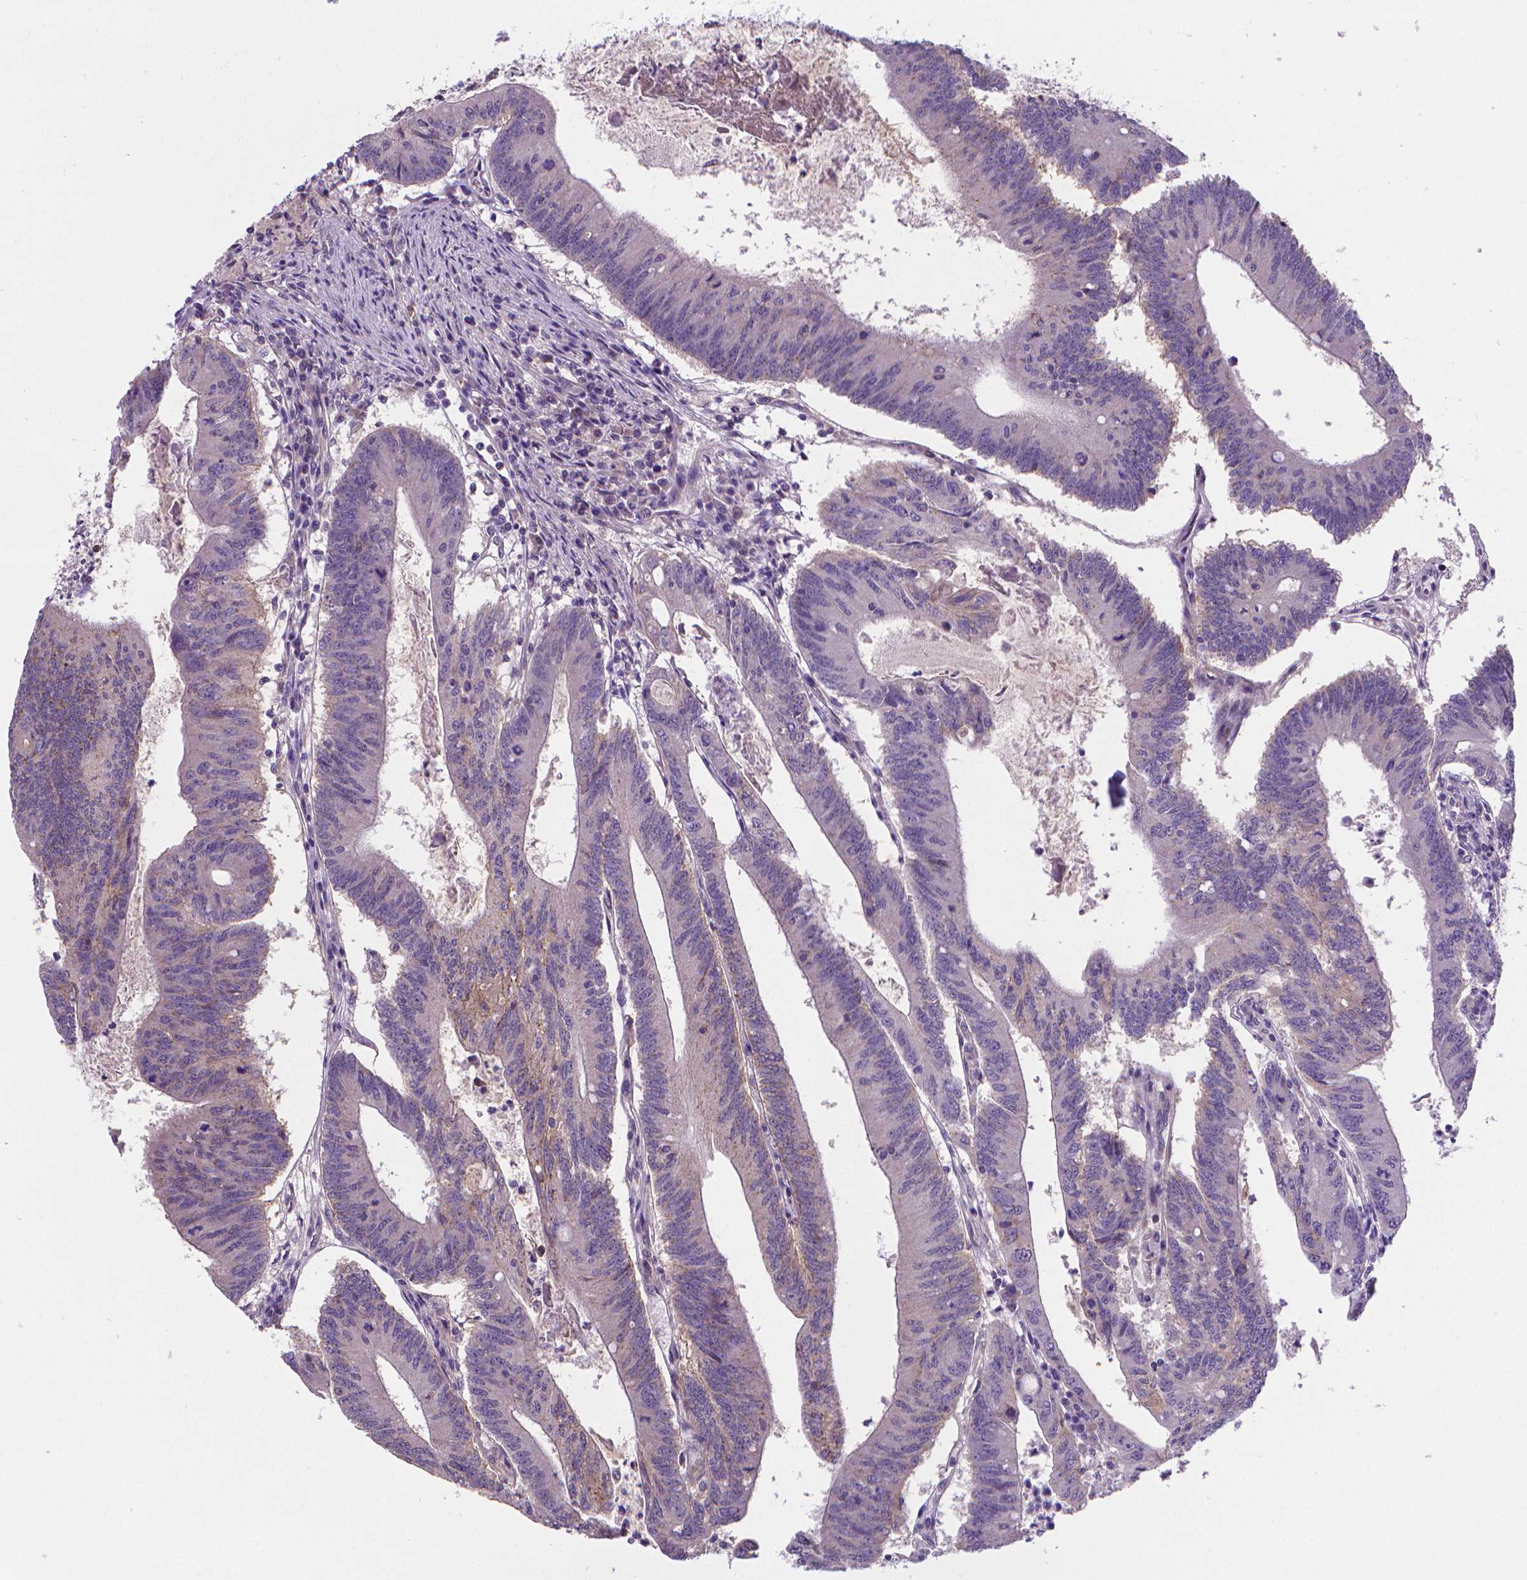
{"staining": {"intensity": "negative", "quantity": "none", "location": "none"}, "tissue": "colorectal cancer", "cell_type": "Tumor cells", "image_type": "cancer", "snomed": [{"axis": "morphology", "description": "Adenocarcinoma, NOS"}, {"axis": "topography", "description": "Colon"}], "caption": "High power microscopy photomicrograph of an immunohistochemistry (IHC) photomicrograph of colorectal cancer, revealing no significant expression in tumor cells.", "gene": "GPR63", "patient": {"sex": "female", "age": 70}}